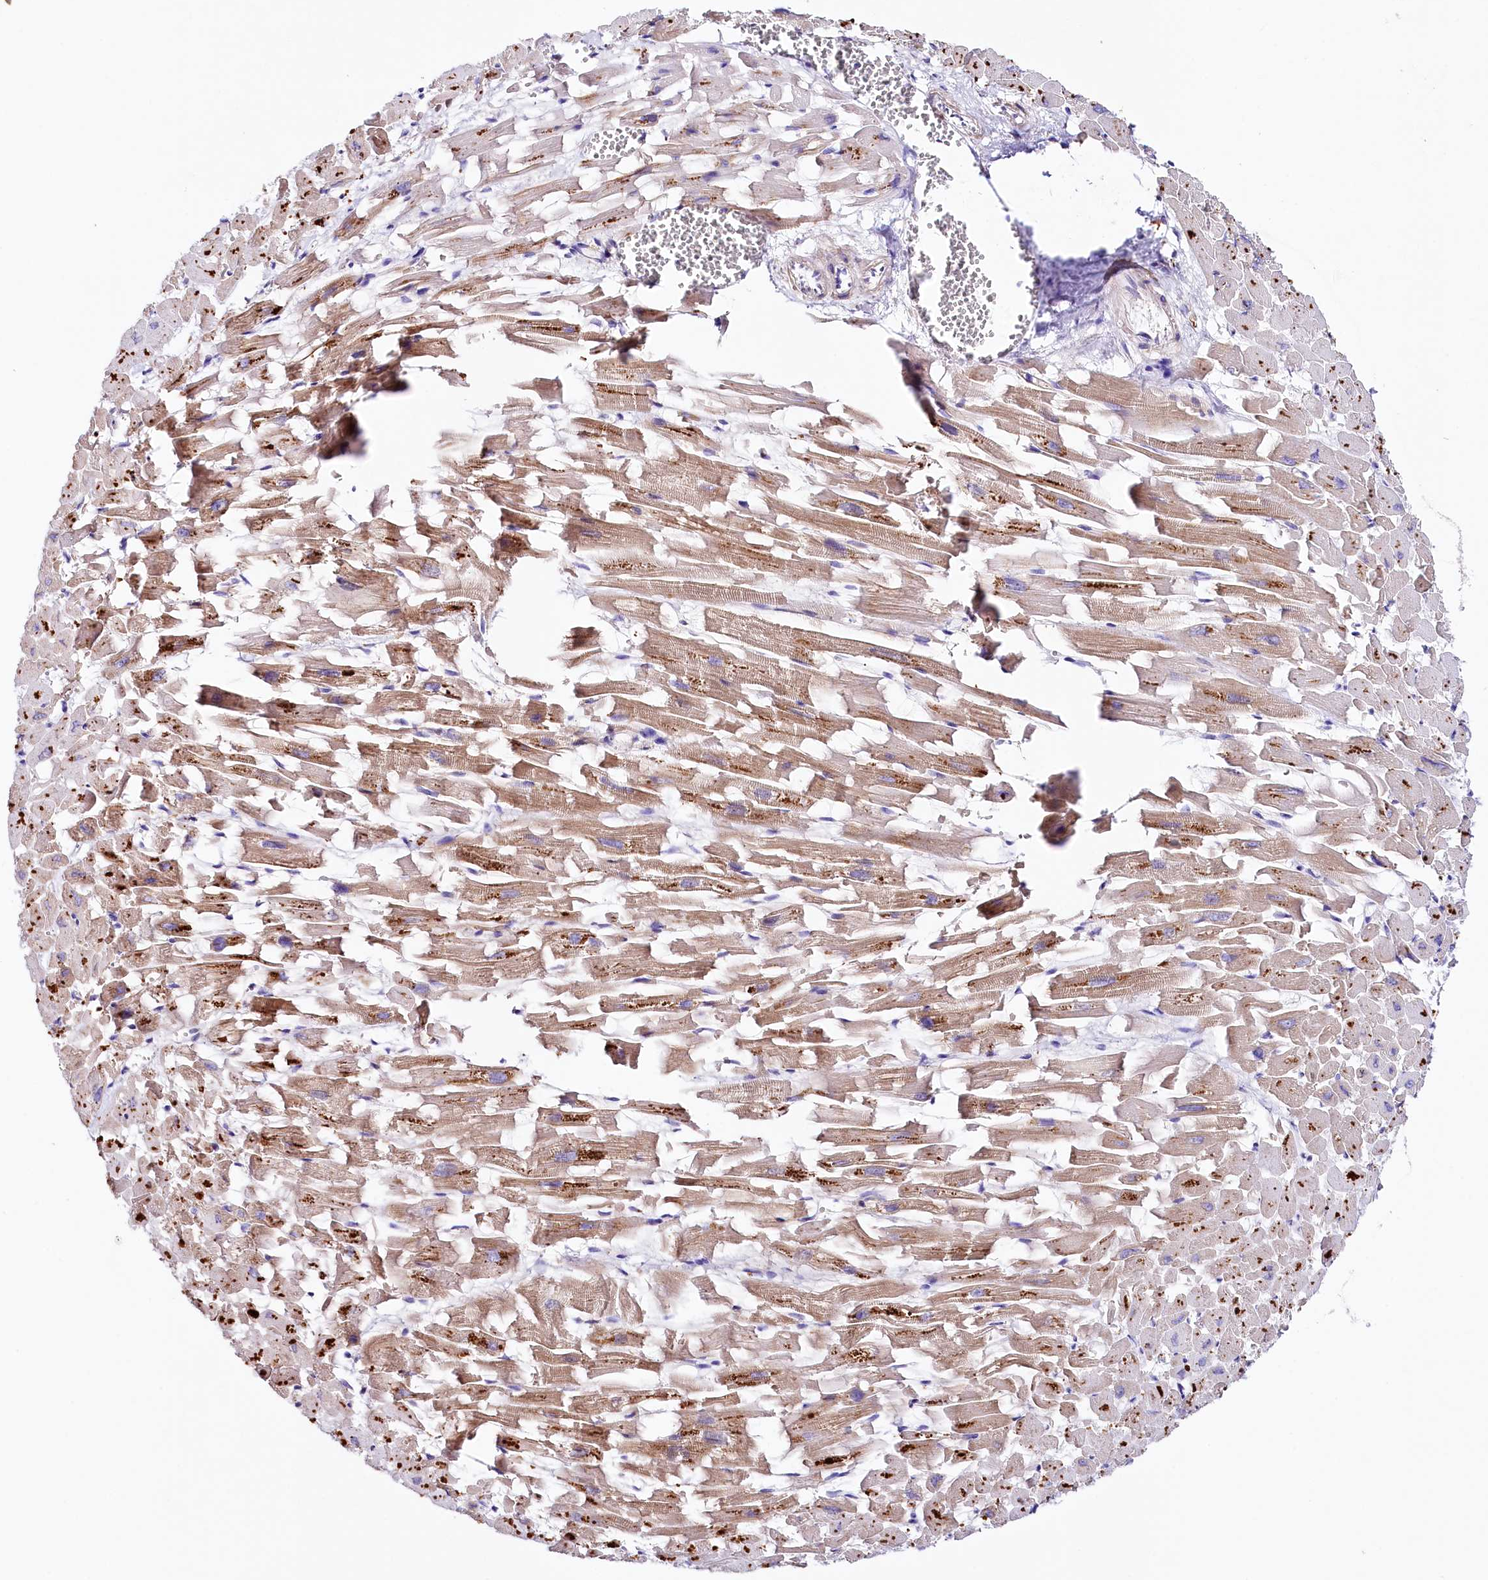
{"staining": {"intensity": "moderate", "quantity": "25%-75%", "location": "cytoplasmic/membranous"}, "tissue": "heart muscle", "cell_type": "Cardiomyocytes", "image_type": "normal", "snomed": [{"axis": "morphology", "description": "Normal tissue, NOS"}, {"axis": "topography", "description": "Heart"}], "caption": "This histopathology image reveals immunohistochemistry (IHC) staining of unremarkable human heart muscle, with medium moderate cytoplasmic/membranous staining in approximately 25%-75% of cardiomyocytes.", "gene": "SACM1L", "patient": {"sex": "female", "age": 64}}